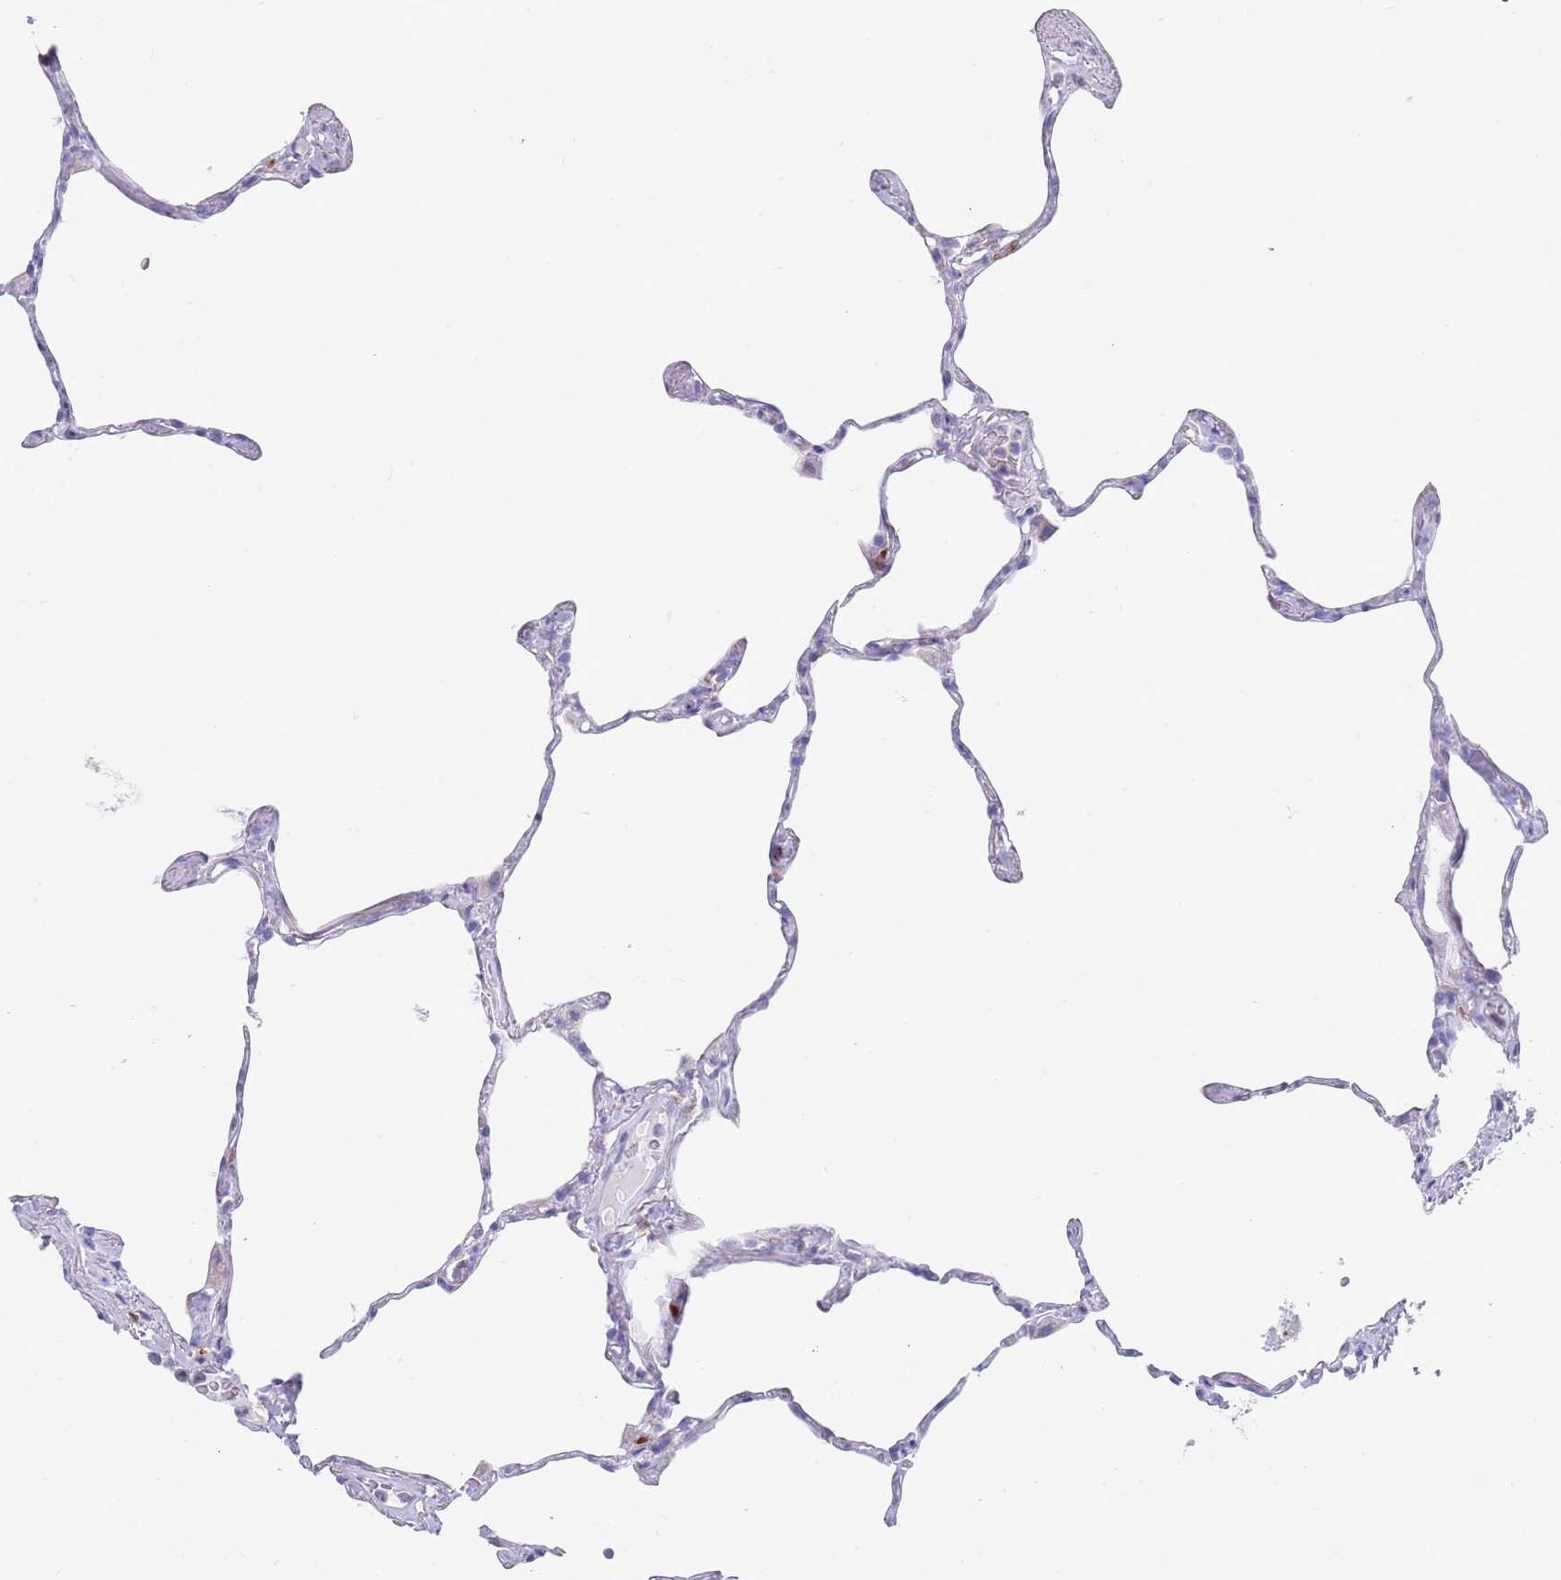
{"staining": {"intensity": "negative", "quantity": "none", "location": "none"}, "tissue": "lung", "cell_type": "Alveolar cells", "image_type": "normal", "snomed": [{"axis": "morphology", "description": "Normal tissue, NOS"}, {"axis": "topography", "description": "Lung"}], "caption": "High magnification brightfield microscopy of unremarkable lung stained with DAB (3,3'-diaminobenzidine) (brown) and counterstained with hematoxylin (blue): alveolar cells show no significant positivity.", "gene": "CPXM2", "patient": {"sex": "male", "age": 65}}